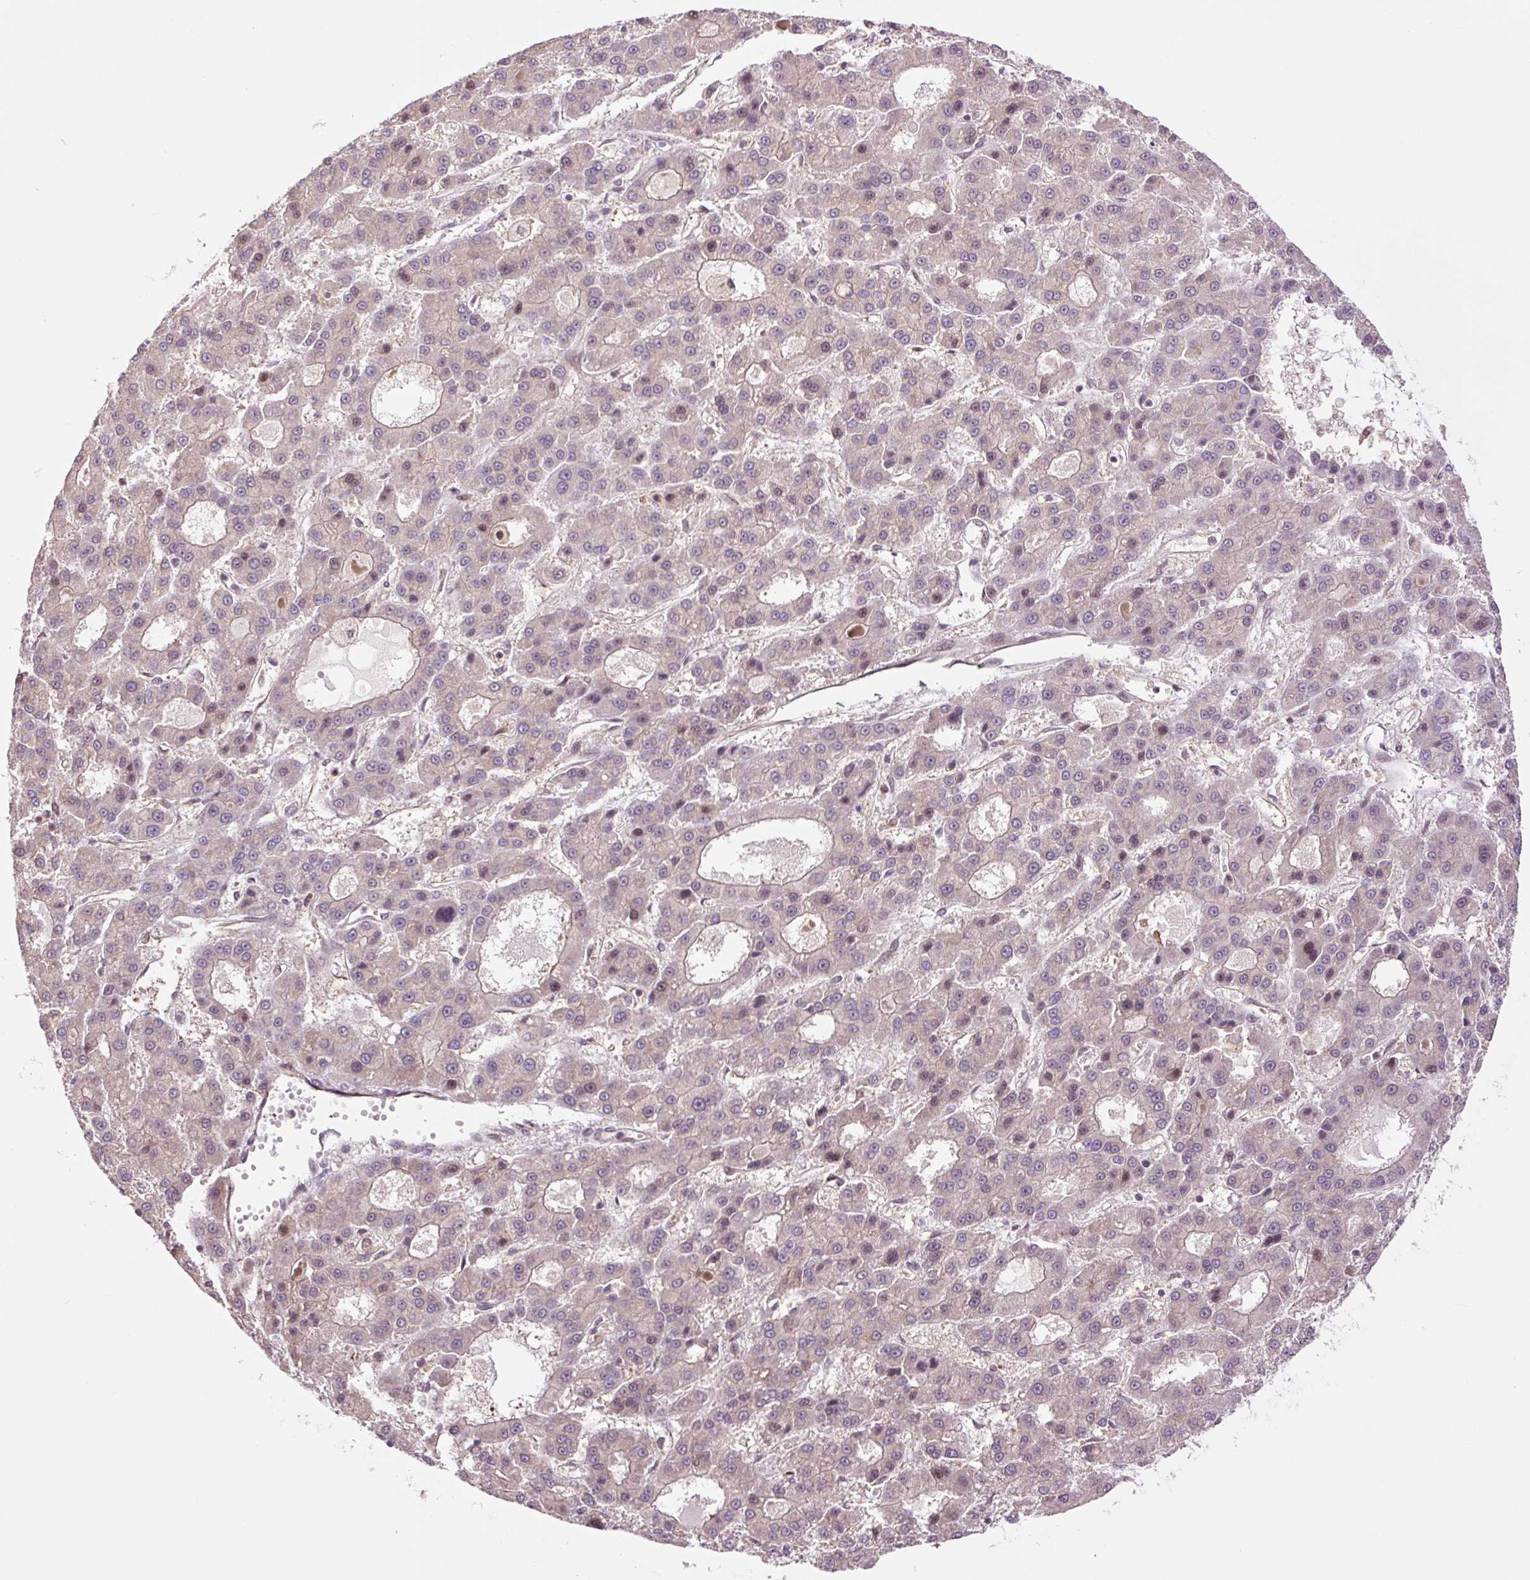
{"staining": {"intensity": "negative", "quantity": "none", "location": "none"}, "tissue": "liver cancer", "cell_type": "Tumor cells", "image_type": "cancer", "snomed": [{"axis": "morphology", "description": "Carcinoma, Hepatocellular, NOS"}, {"axis": "topography", "description": "Liver"}], "caption": "Tumor cells are negative for protein expression in human hepatocellular carcinoma (liver). The staining is performed using DAB brown chromogen with nuclei counter-stained in using hematoxylin.", "gene": "TPT1", "patient": {"sex": "male", "age": 70}}